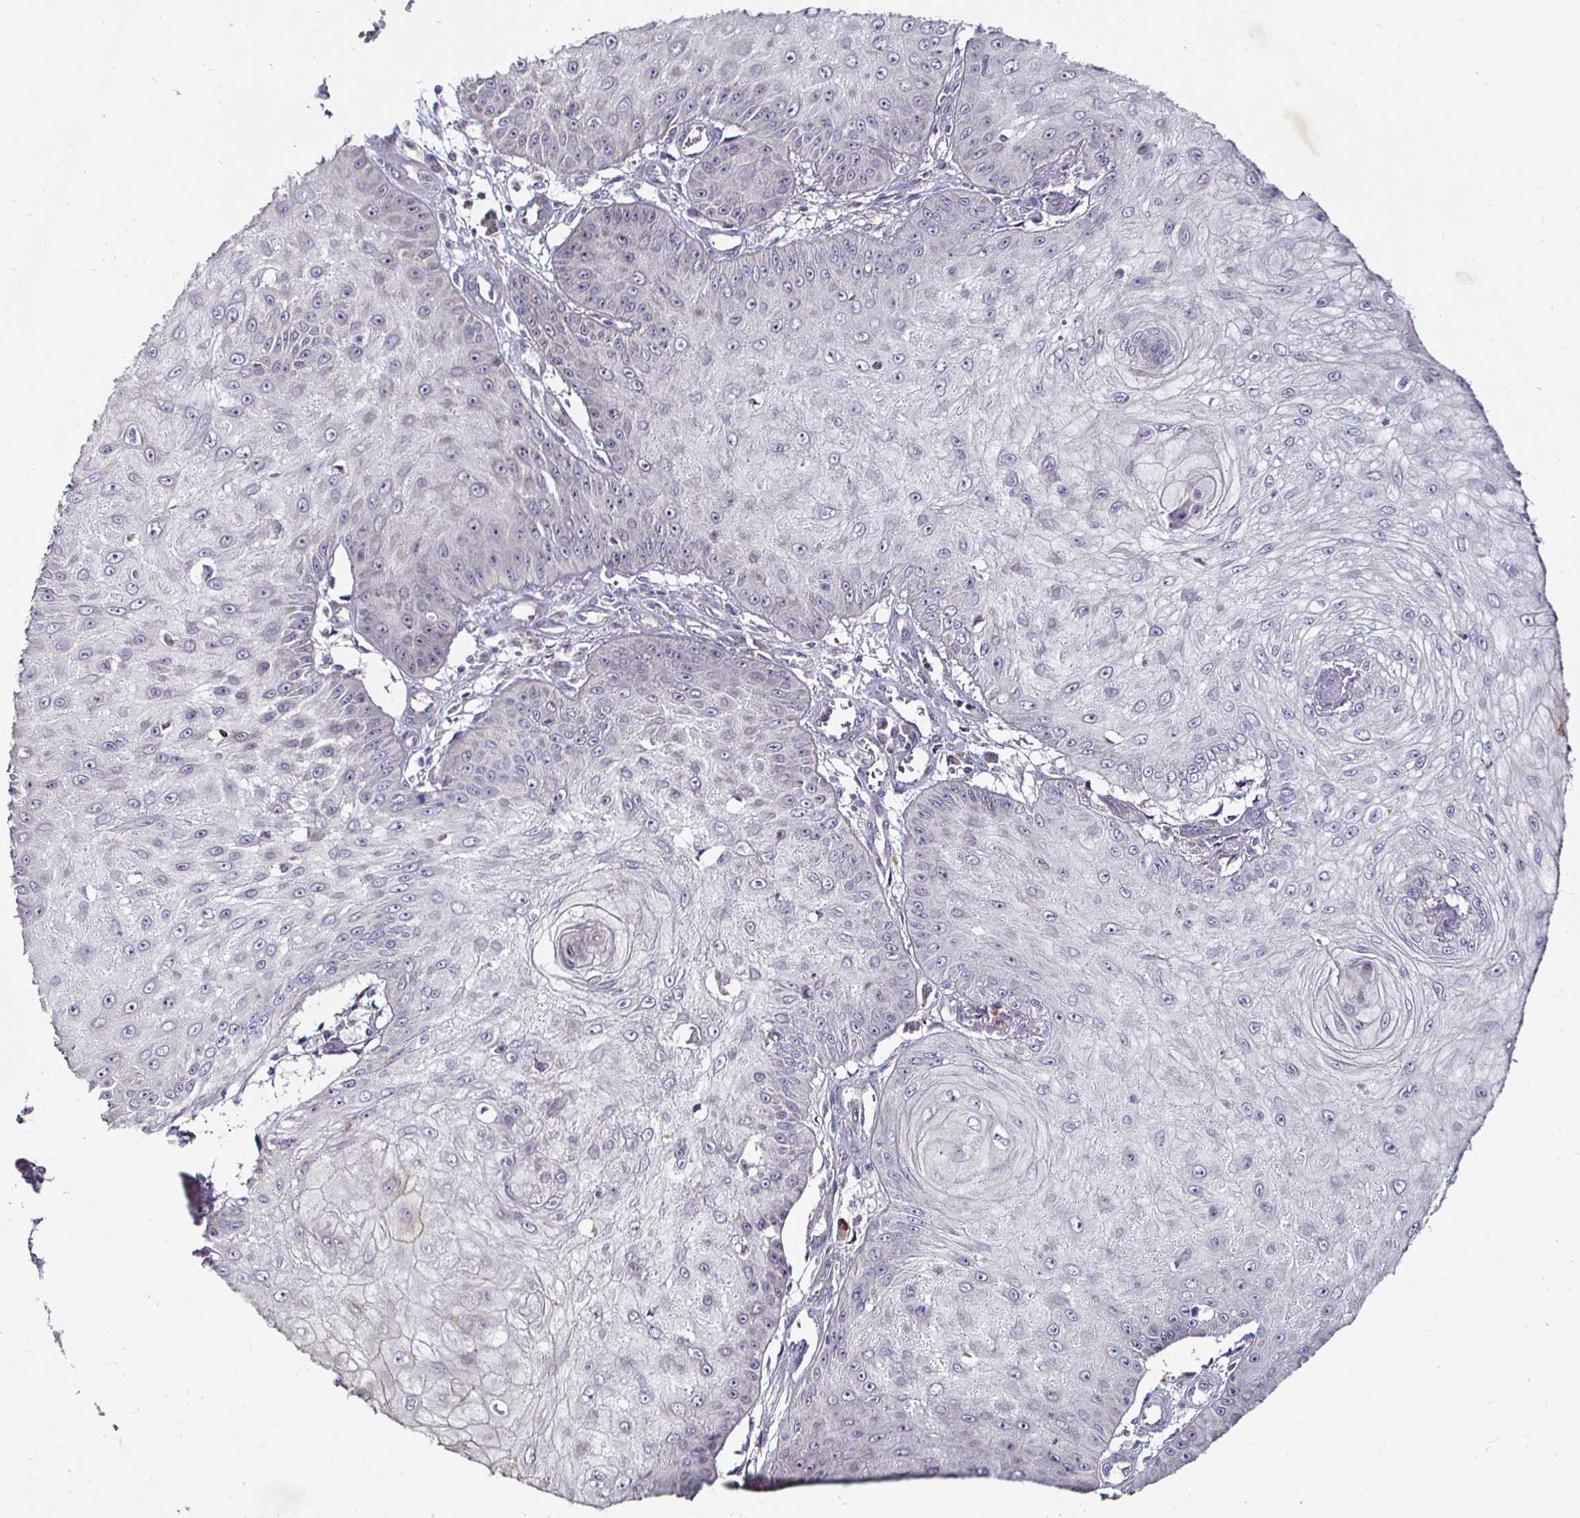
{"staining": {"intensity": "negative", "quantity": "none", "location": "none"}, "tissue": "skin cancer", "cell_type": "Tumor cells", "image_type": "cancer", "snomed": [{"axis": "morphology", "description": "Squamous cell carcinoma, NOS"}, {"axis": "topography", "description": "Skin"}], "caption": "IHC photomicrograph of neoplastic tissue: squamous cell carcinoma (skin) stained with DAB (3,3'-diaminobenzidine) exhibits no significant protein positivity in tumor cells.", "gene": "NRSN1", "patient": {"sex": "male", "age": 70}}